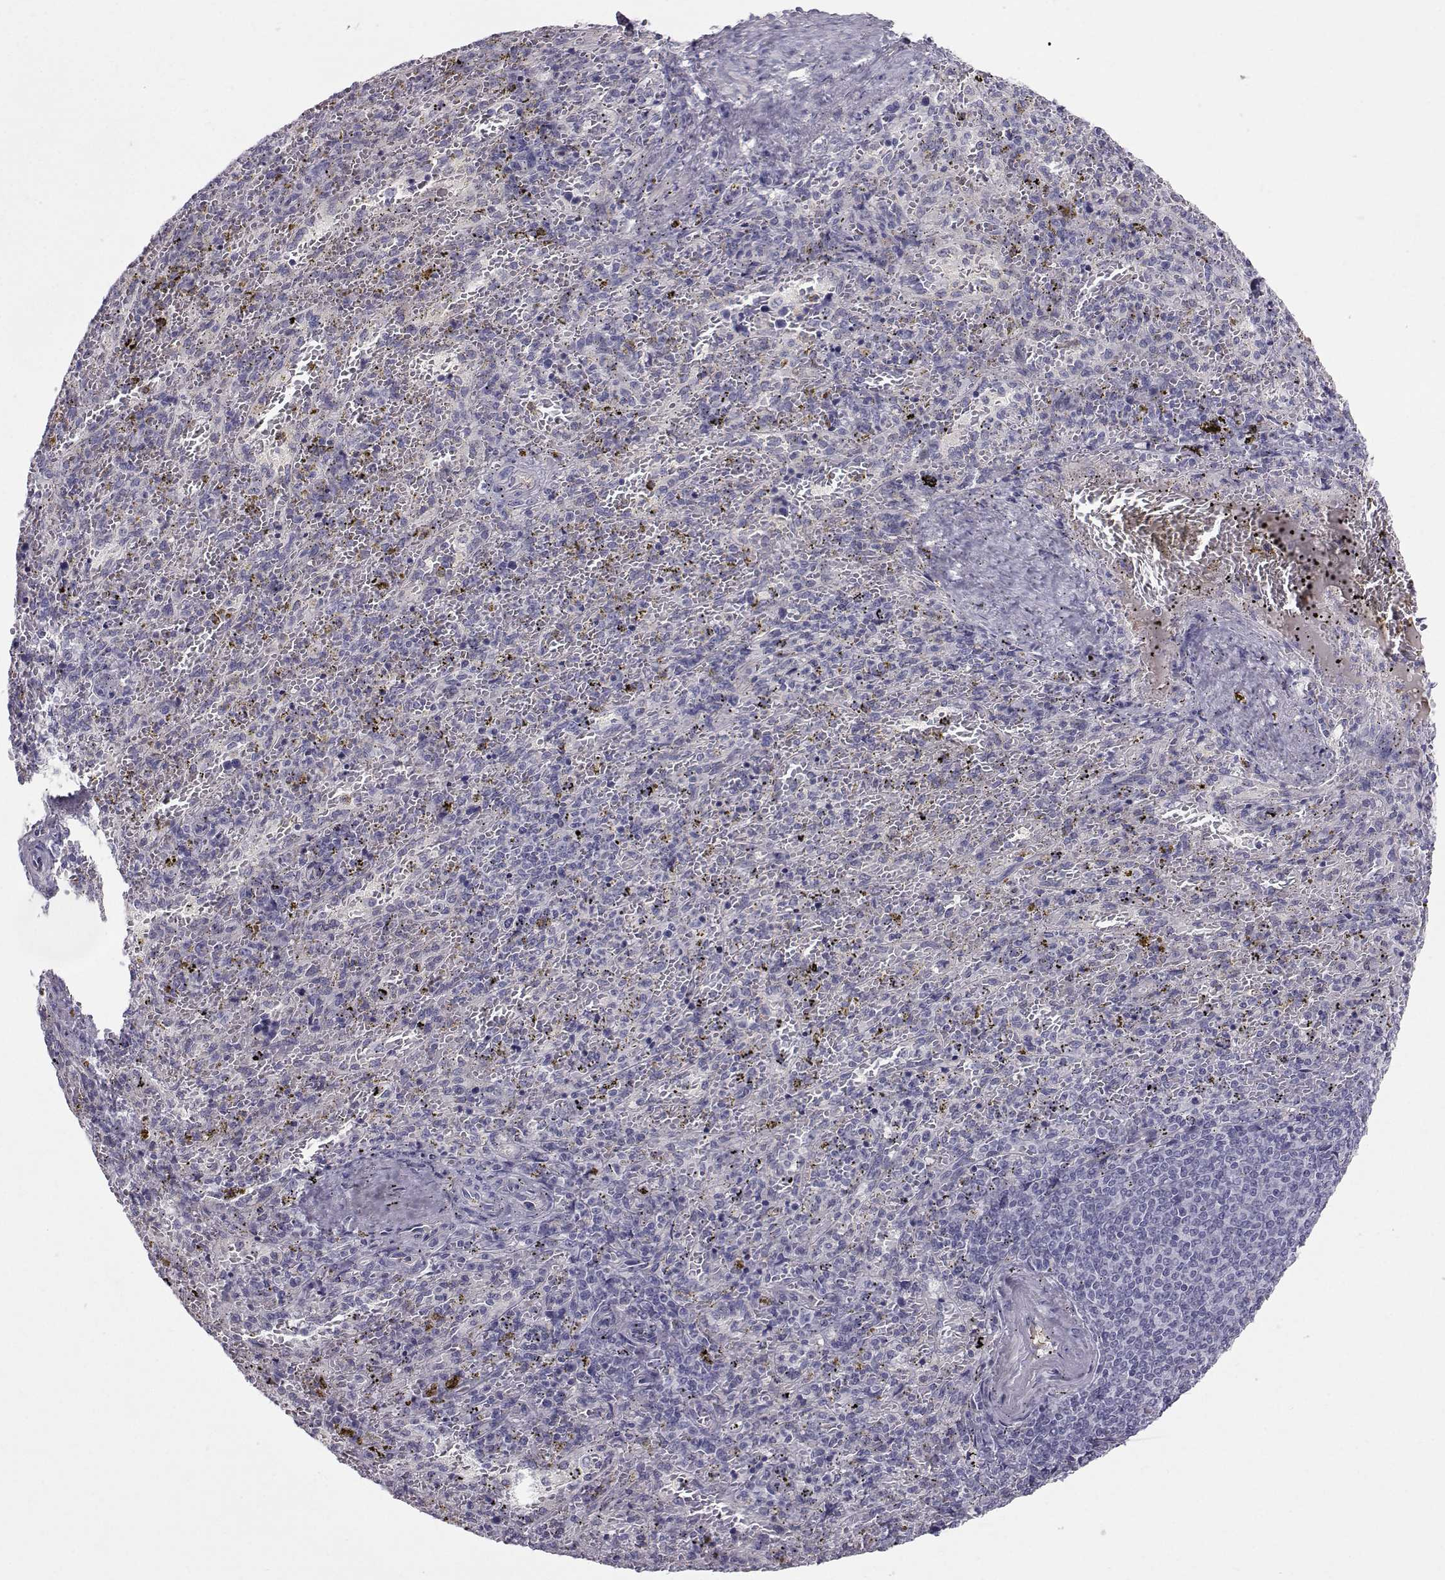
{"staining": {"intensity": "negative", "quantity": "none", "location": "none"}, "tissue": "spleen", "cell_type": "Cells in red pulp", "image_type": "normal", "snomed": [{"axis": "morphology", "description": "Normal tissue, NOS"}, {"axis": "topography", "description": "Spleen"}], "caption": "Immunohistochemistry image of normal spleen stained for a protein (brown), which reveals no positivity in cells in red pulp.", "gene": "CALCR", "patient": {"sex": "female", "age": 50}}